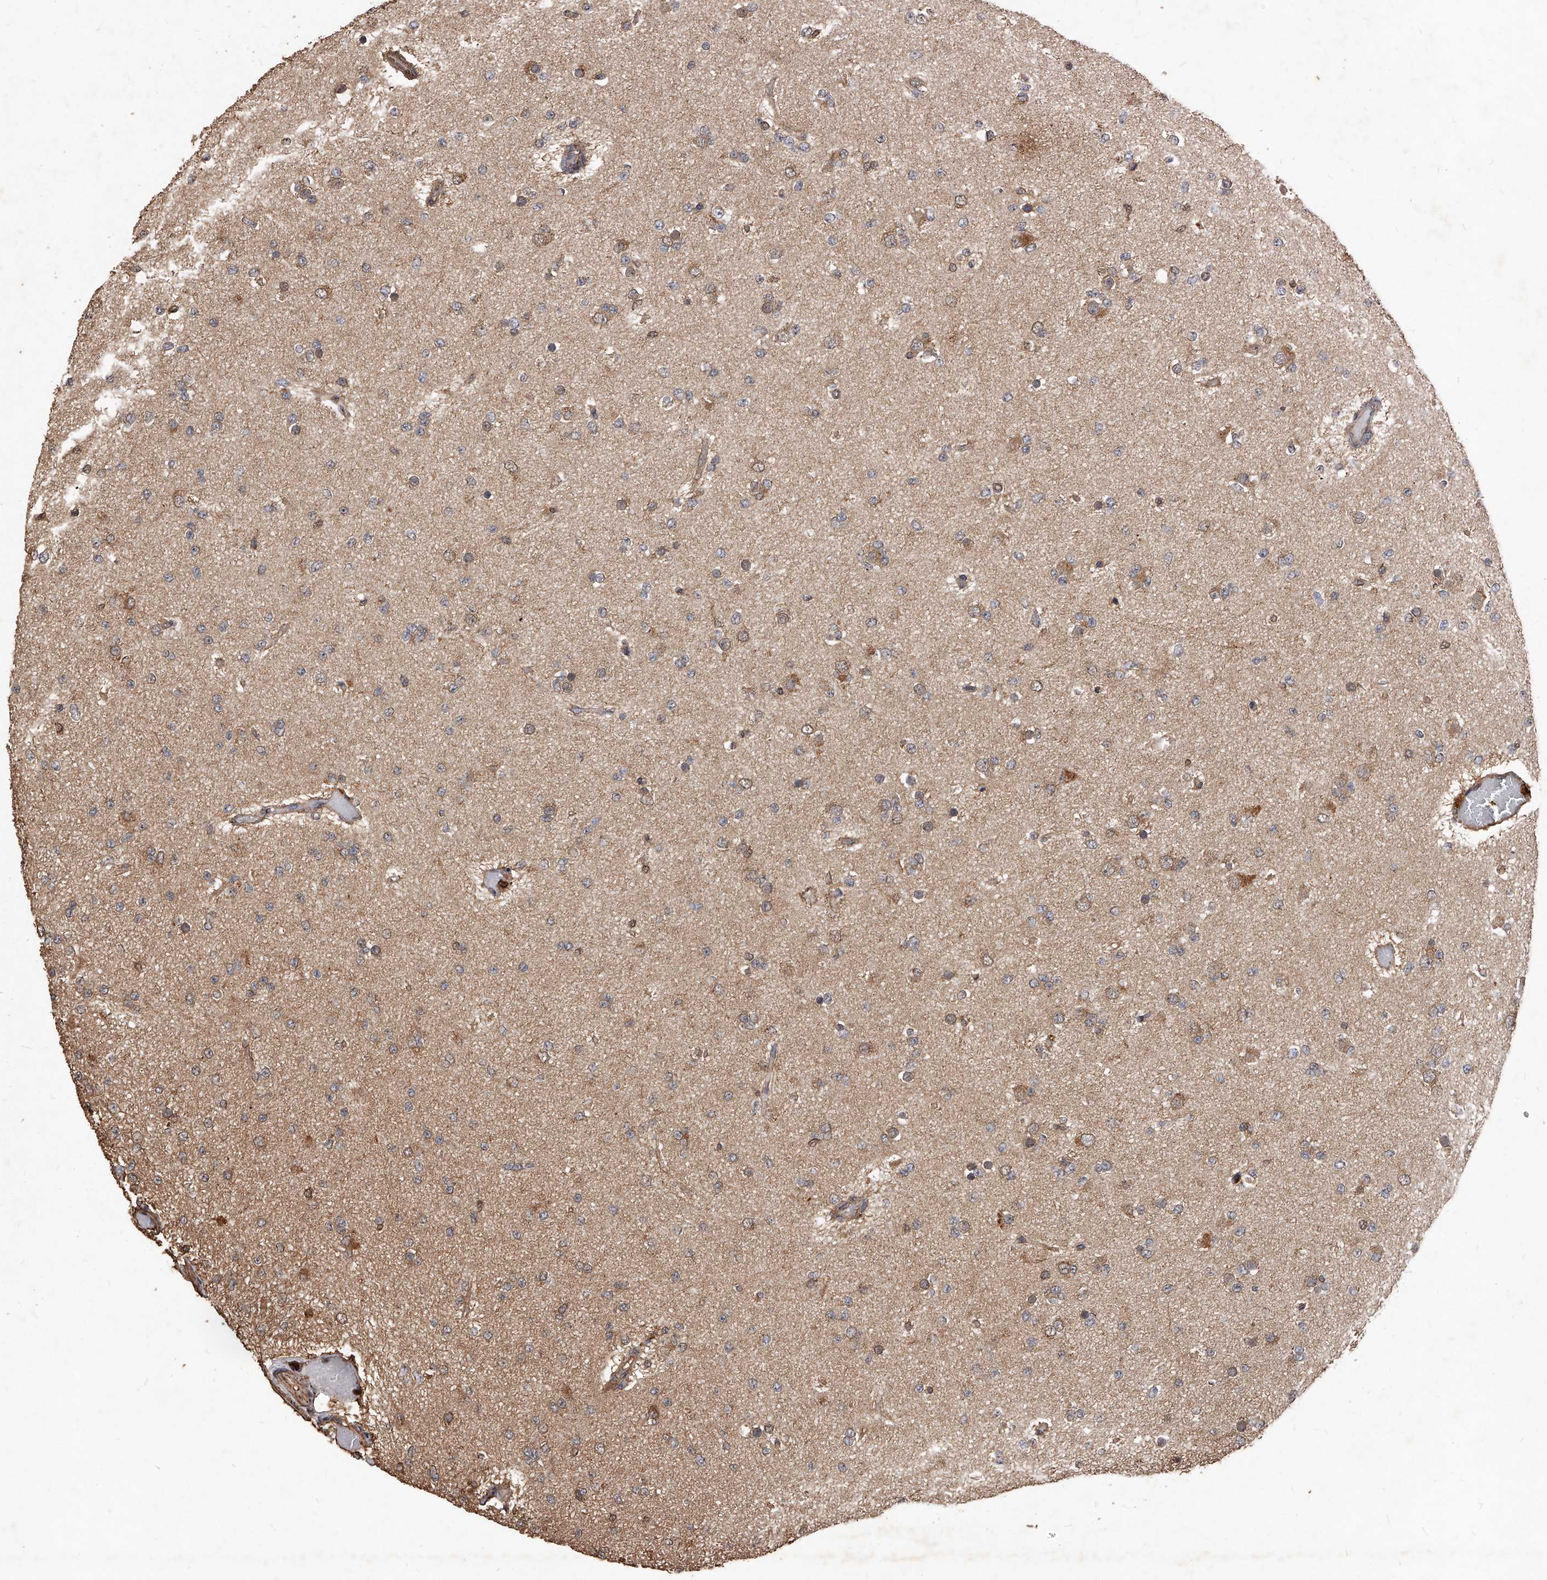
{"staining": {"intensity": "weak", "quantity": "25%-75%", "location": "cytoplasmic/membranous"}, "tissue": "glioma", "cell_type": "Tumor cells", "image_type": "cancer", "snomed": [{"axis": "morphology", "description": "Glioma, malignant, Low grade"}, {"axis": "topography", "description": "Brain"}], "caption": "Brown immunohistochemical staining in glioma shows weak cytoplasmic/membranous positivity in approximately 25%-75% of tumor cells. (DAB (3,3'-diaminobenzidine) = brown stain, brightfield microscopy at high magnification).", "gene": "UCP2", "patient": {"sex": "female", "age": 22}}